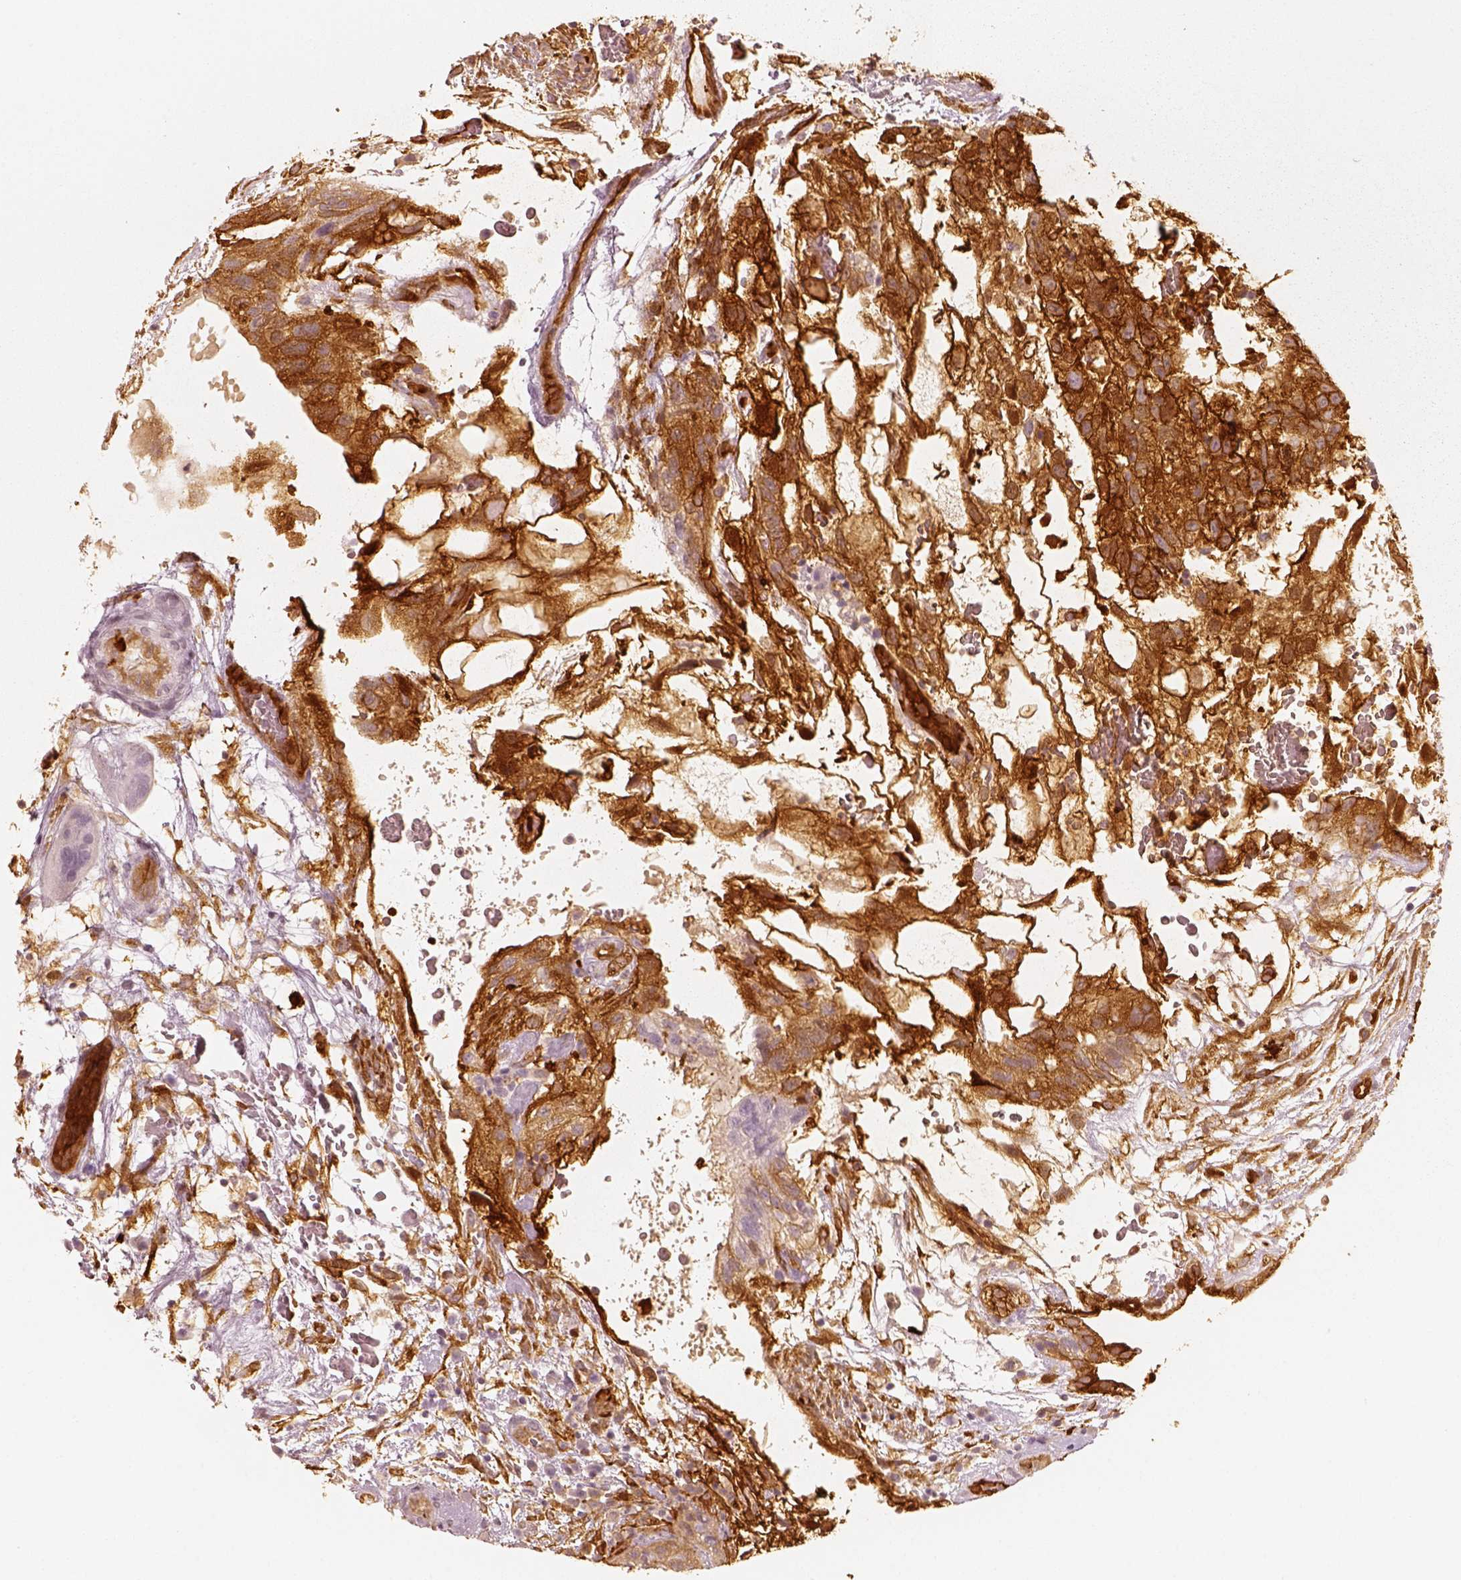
{"staining": {"intensity": "strong", "quantity": ">75%", "location": "cytoplasmic/membranous"}, "tissue": "testis cancer", "cell_type": "Tumor cells", "image_type": "cancer", "snomed": [{"axis": "morphology", "description": "Normal tissue, NOS"}, {"axis": "morphology", "description": "Carcinoma, Embryonal, NOS"}, {"axis": "topography", "description": "Testis"}], "caption": "This is an image of IHC staining of testis embryonal carcinoma, which shows strong staining in the cytoplasmic/membranous of tumor cells.", "gene": "FSCN1", "patient": {"sex": "male", "age": 32}}